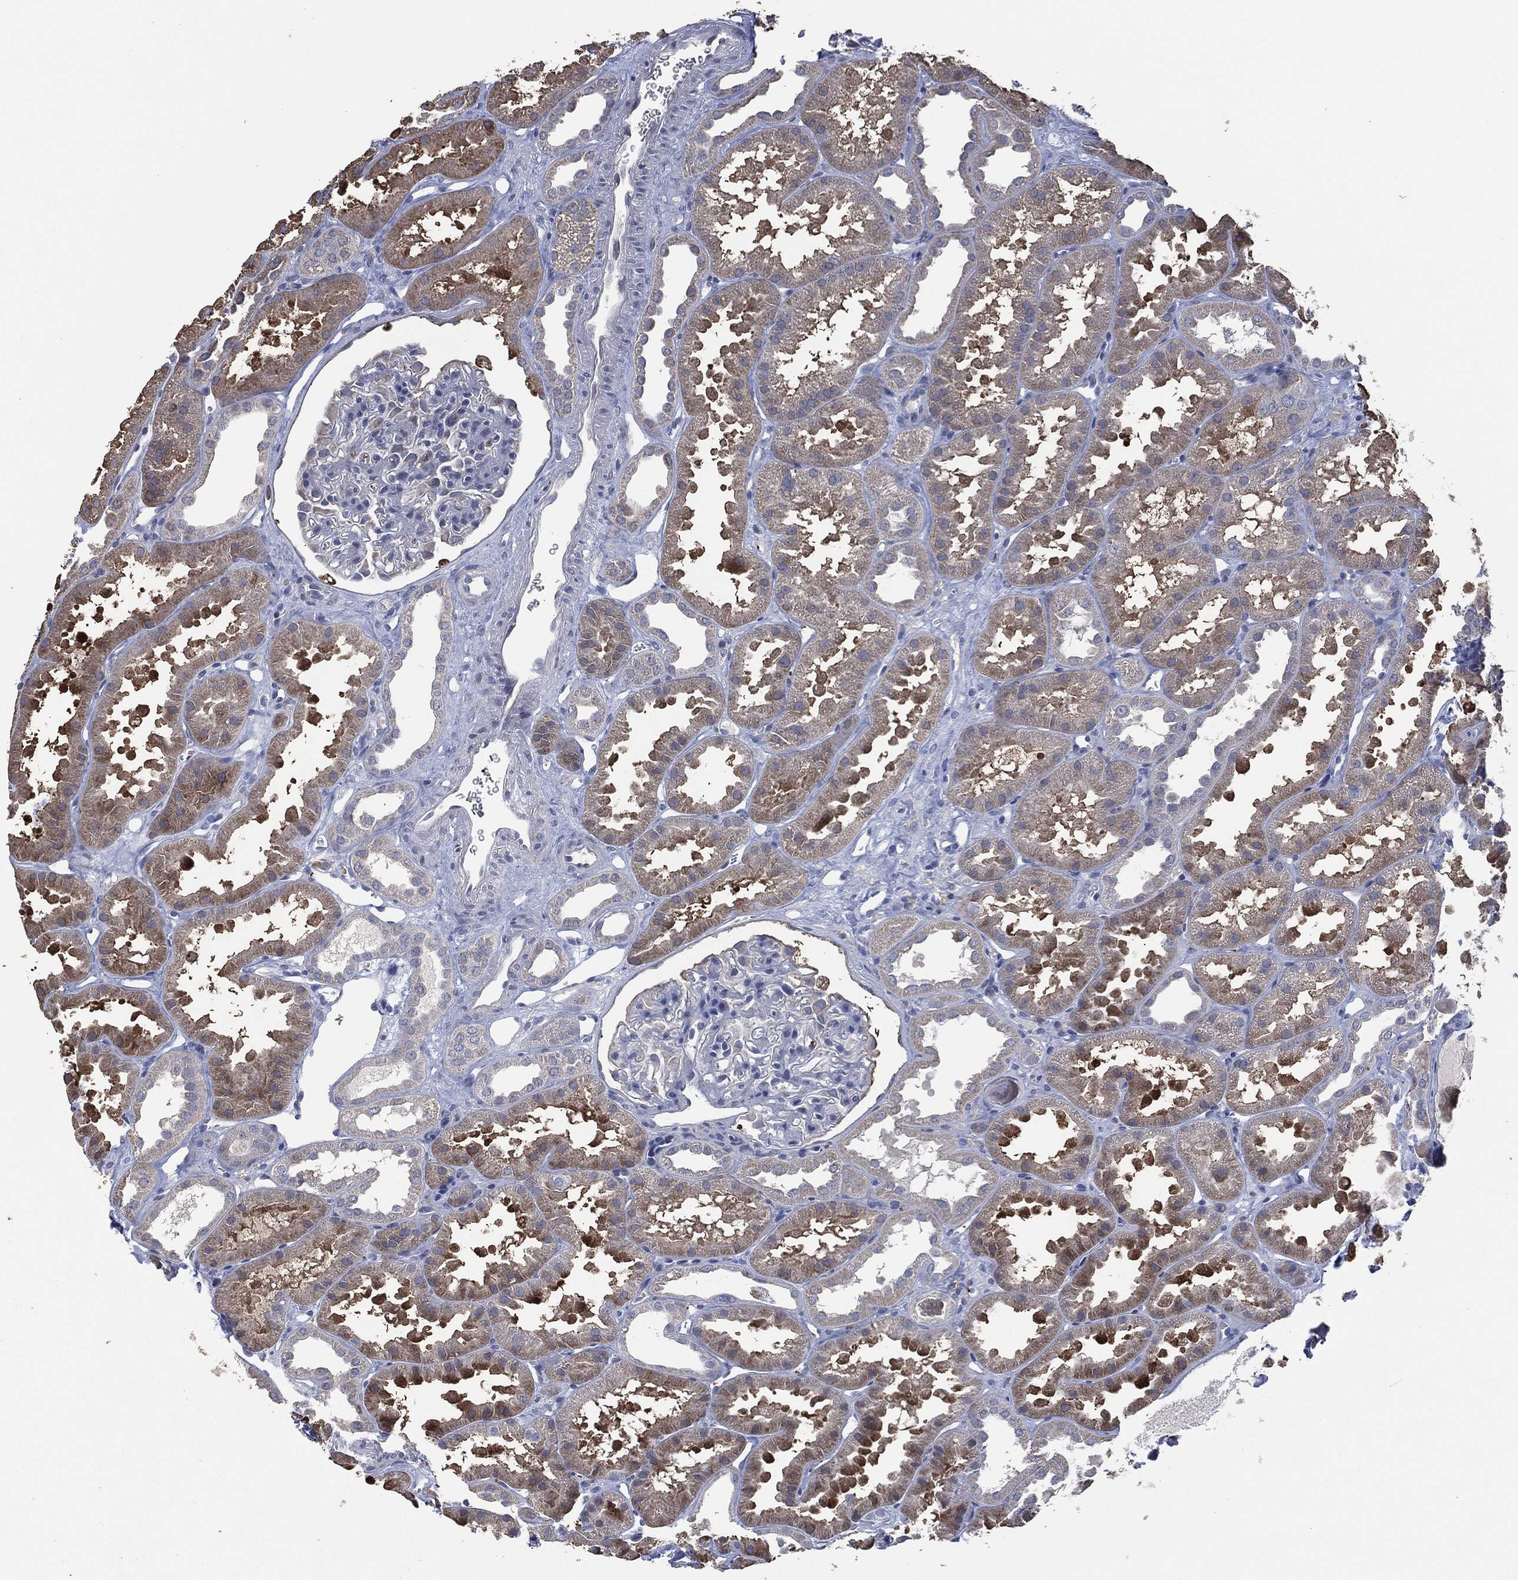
{"staining": {"intensity": "negative", "quantity": "none", "location": "none"}, "tissue": "kidney", "cell_type": "Cells in glomeruli", "image_type": "normal", "snomed": [{"axis": "morphology", "description": "Normal tissue, NOS"}, {"axis": "topography", "description": "Kidney"}], "caption": "The histopathology image displays no significant positivity in cells in glomeruli of kidney. (DAB (3,3'-diaminobenzidine) immunohistochemistry visualized using brightfield microscopy, high magnification).", "gene": "CD33", "patient": {"sex": "male", "age": 61}}